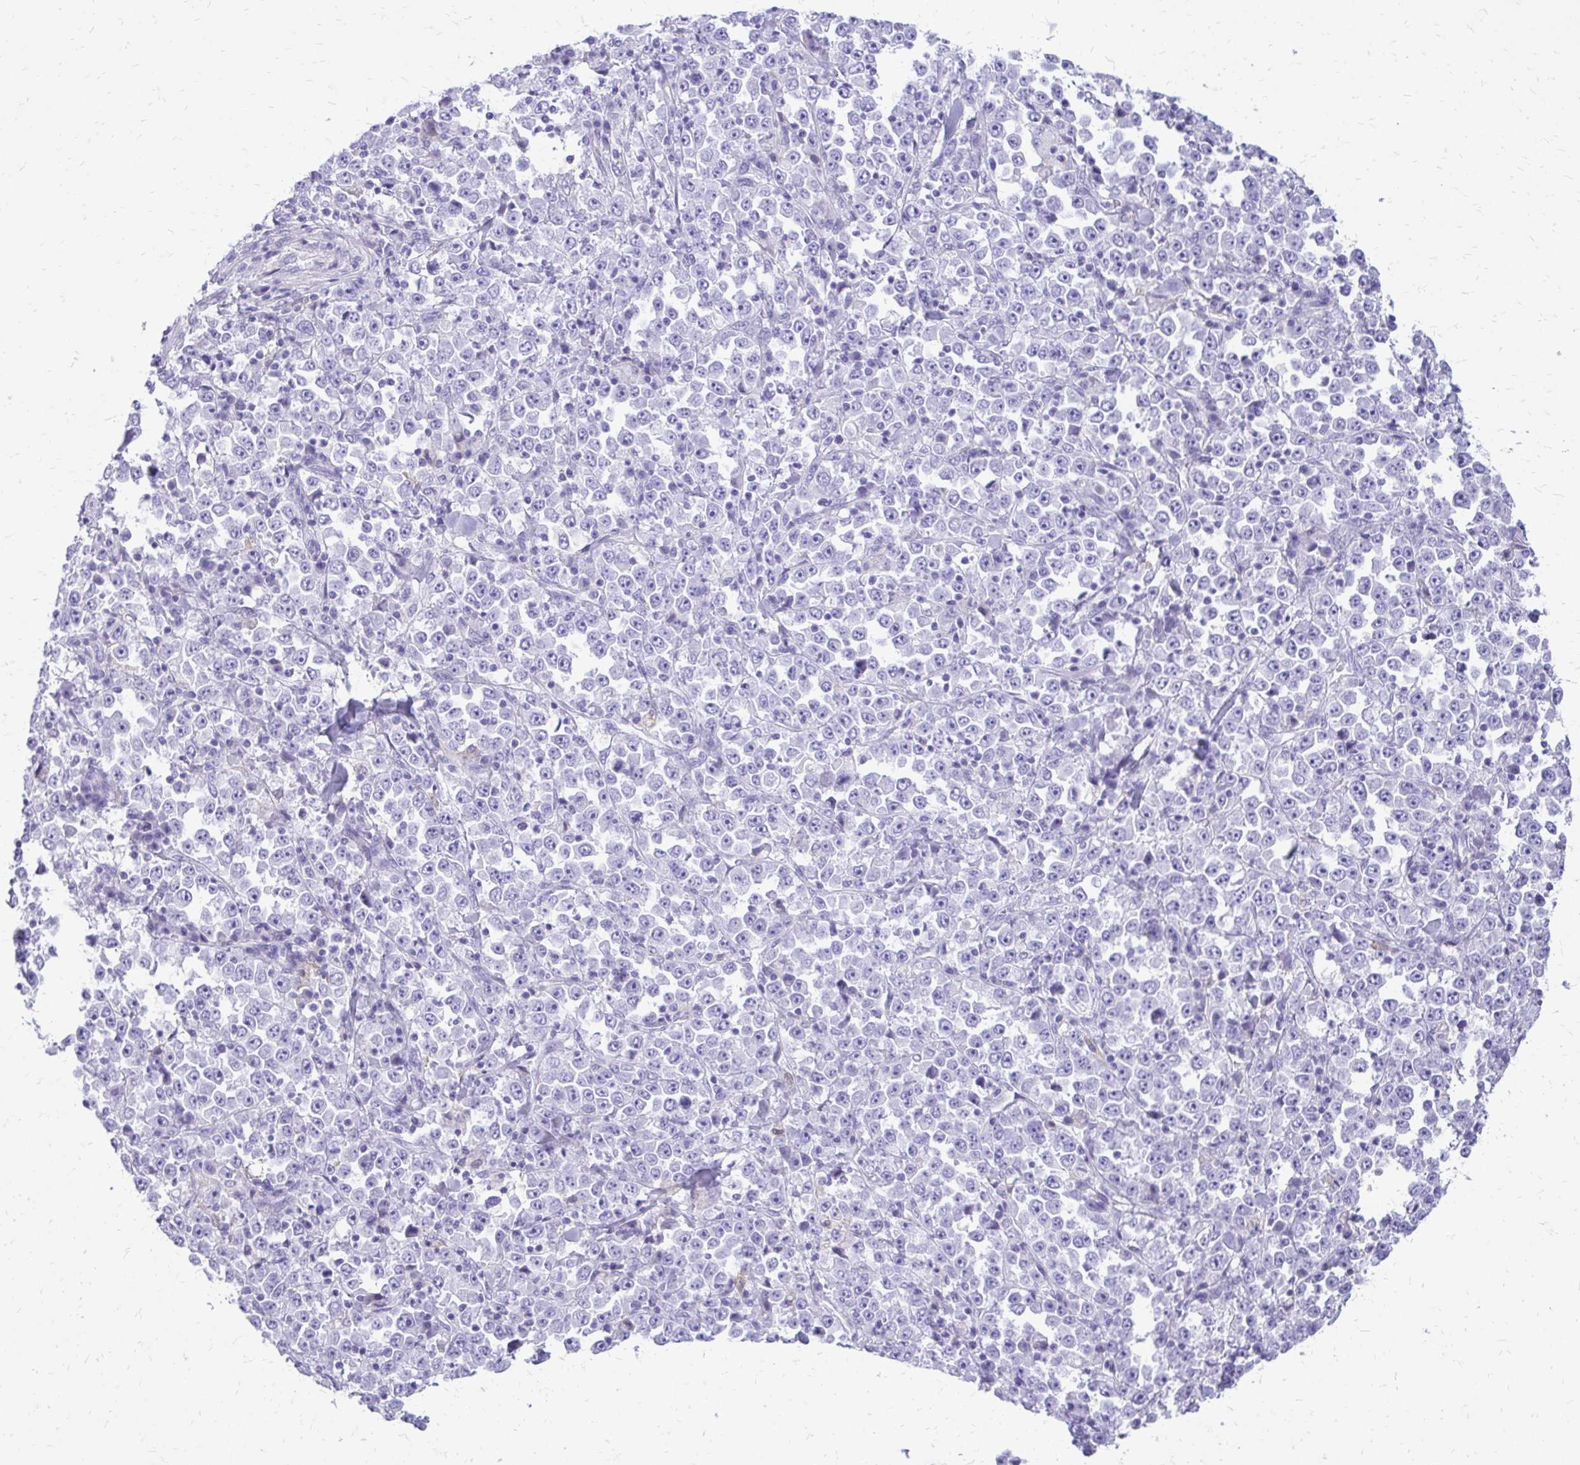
{"staining": {"intensity": "negative", "quantity": "none", "location": "none"}, "tissue": "stomach cancer", "cell_type": "Tumor cells", "image_type": "cancer", "snomed": [{"axis": "morphology", "description": "Normal tissue, NOS"}, {"axis": "morphology", "description": "Adenocarcinoma, NOS"}, {"axis": "topography", "description": "Stomach, upper"}, {"axis": "topography", "description": "Stomach"}], "caption": "A high-resolution photomicrograph shows IHC staining of stomach adenocarcinoma, which exhibits no significant expression in tumor cells.", "gene": "SIGLEC11", "patient": {"sex": "male", "age": 59}}